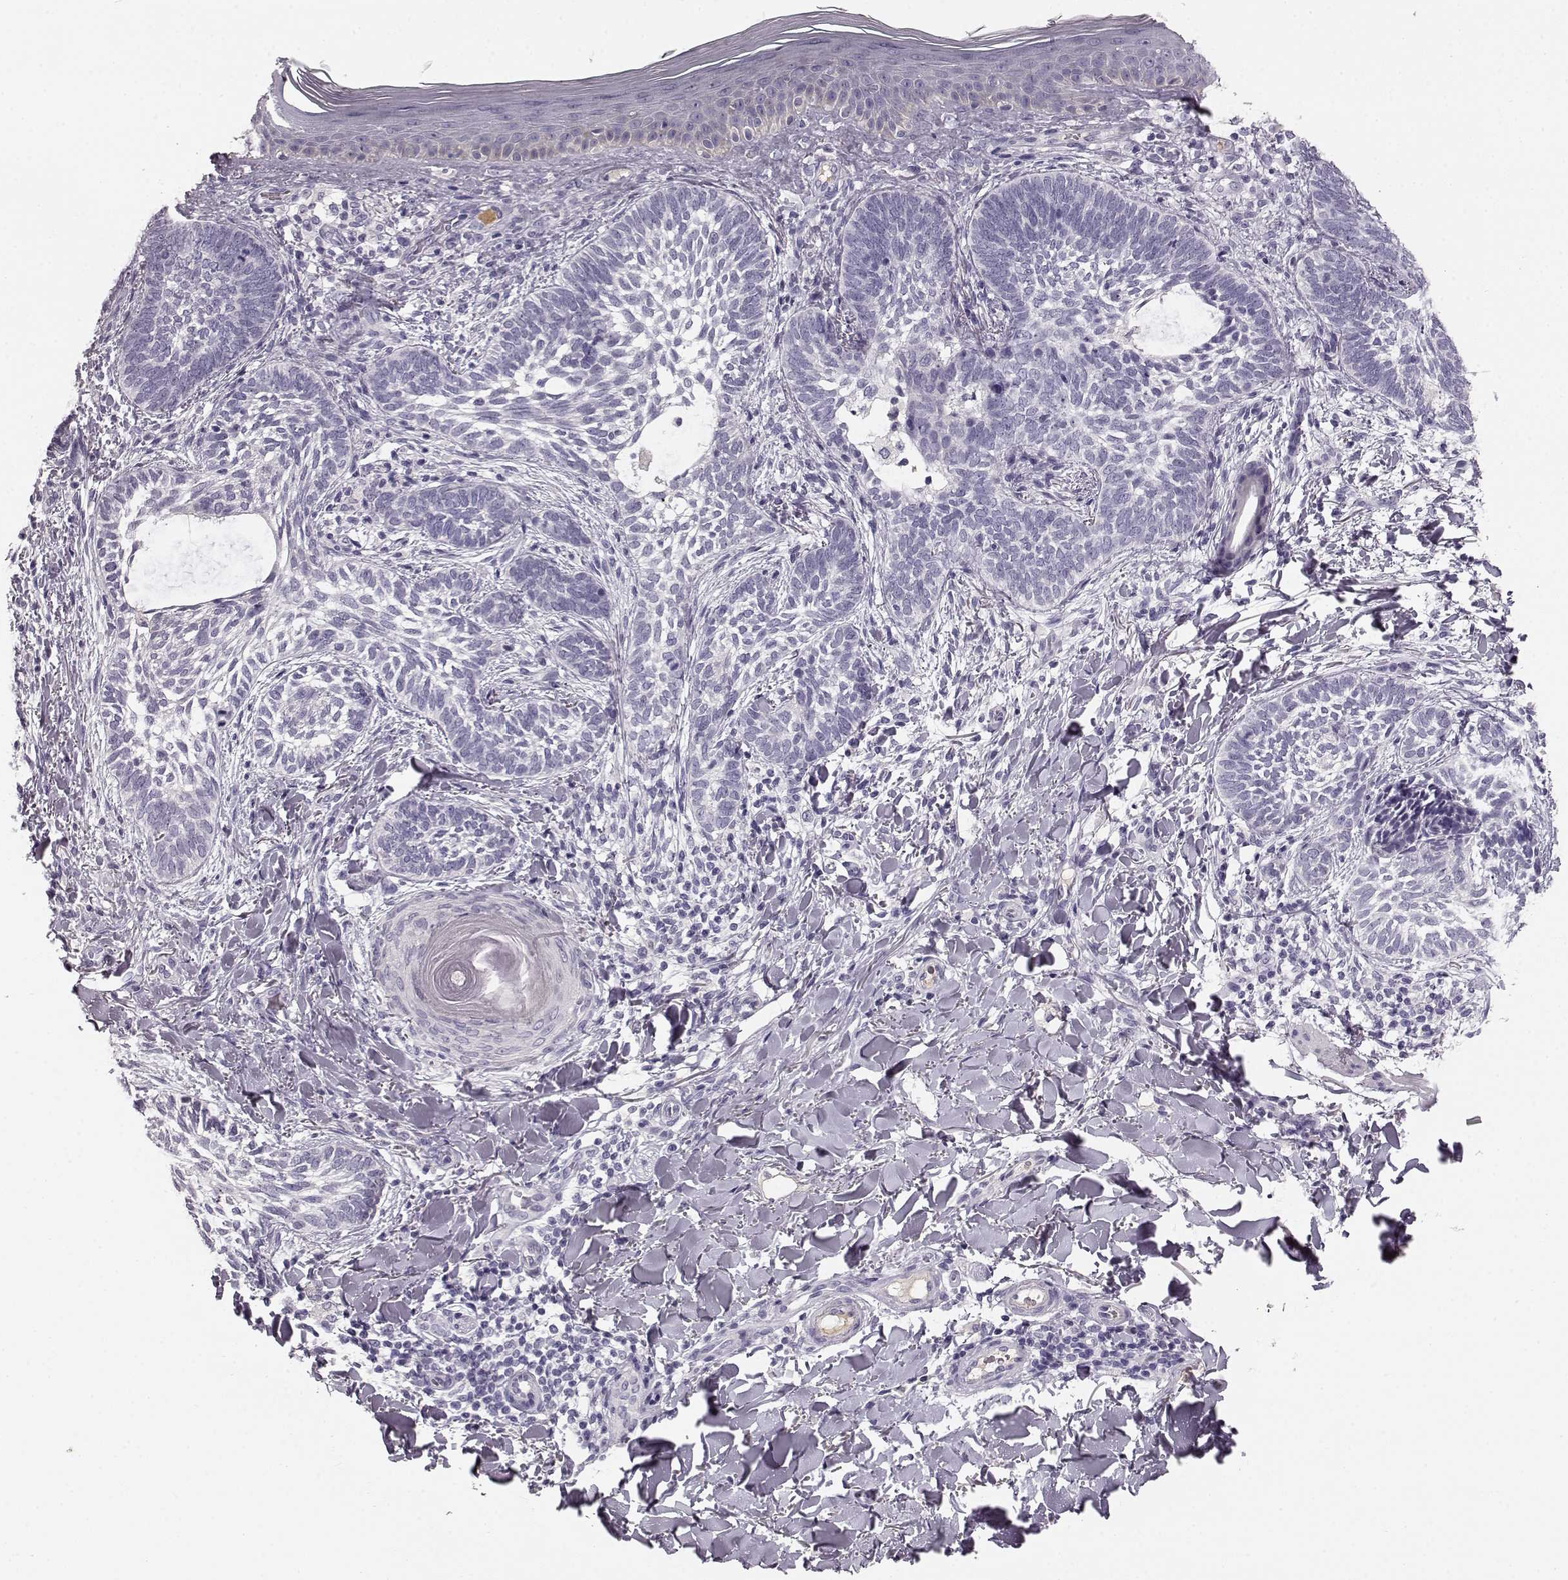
{"staining": {"intensity": "negative", "quantity": "none", "location": "none"}, "tissue": "skin cancer", "cell_type": "Tumor cells", "image_type": "cancer", "snomed": [{"axis": "morphology", "description": "Normal tissue, NOS"}, {"axis": "morphology", "description": "Basal cell carcinoma"}, {"axis": "topography", "description": "Skin"}], "caption": "A high-resolution histopathology image shows IHC staining of basal cell carcinoma (skin), which displays no significant positivity in tumor cells. (DAB IHC visualized using brightfield microscopy, high magnification).", "gene": "KIAA0319", "patient": {"sex": "male", "age": 46}}